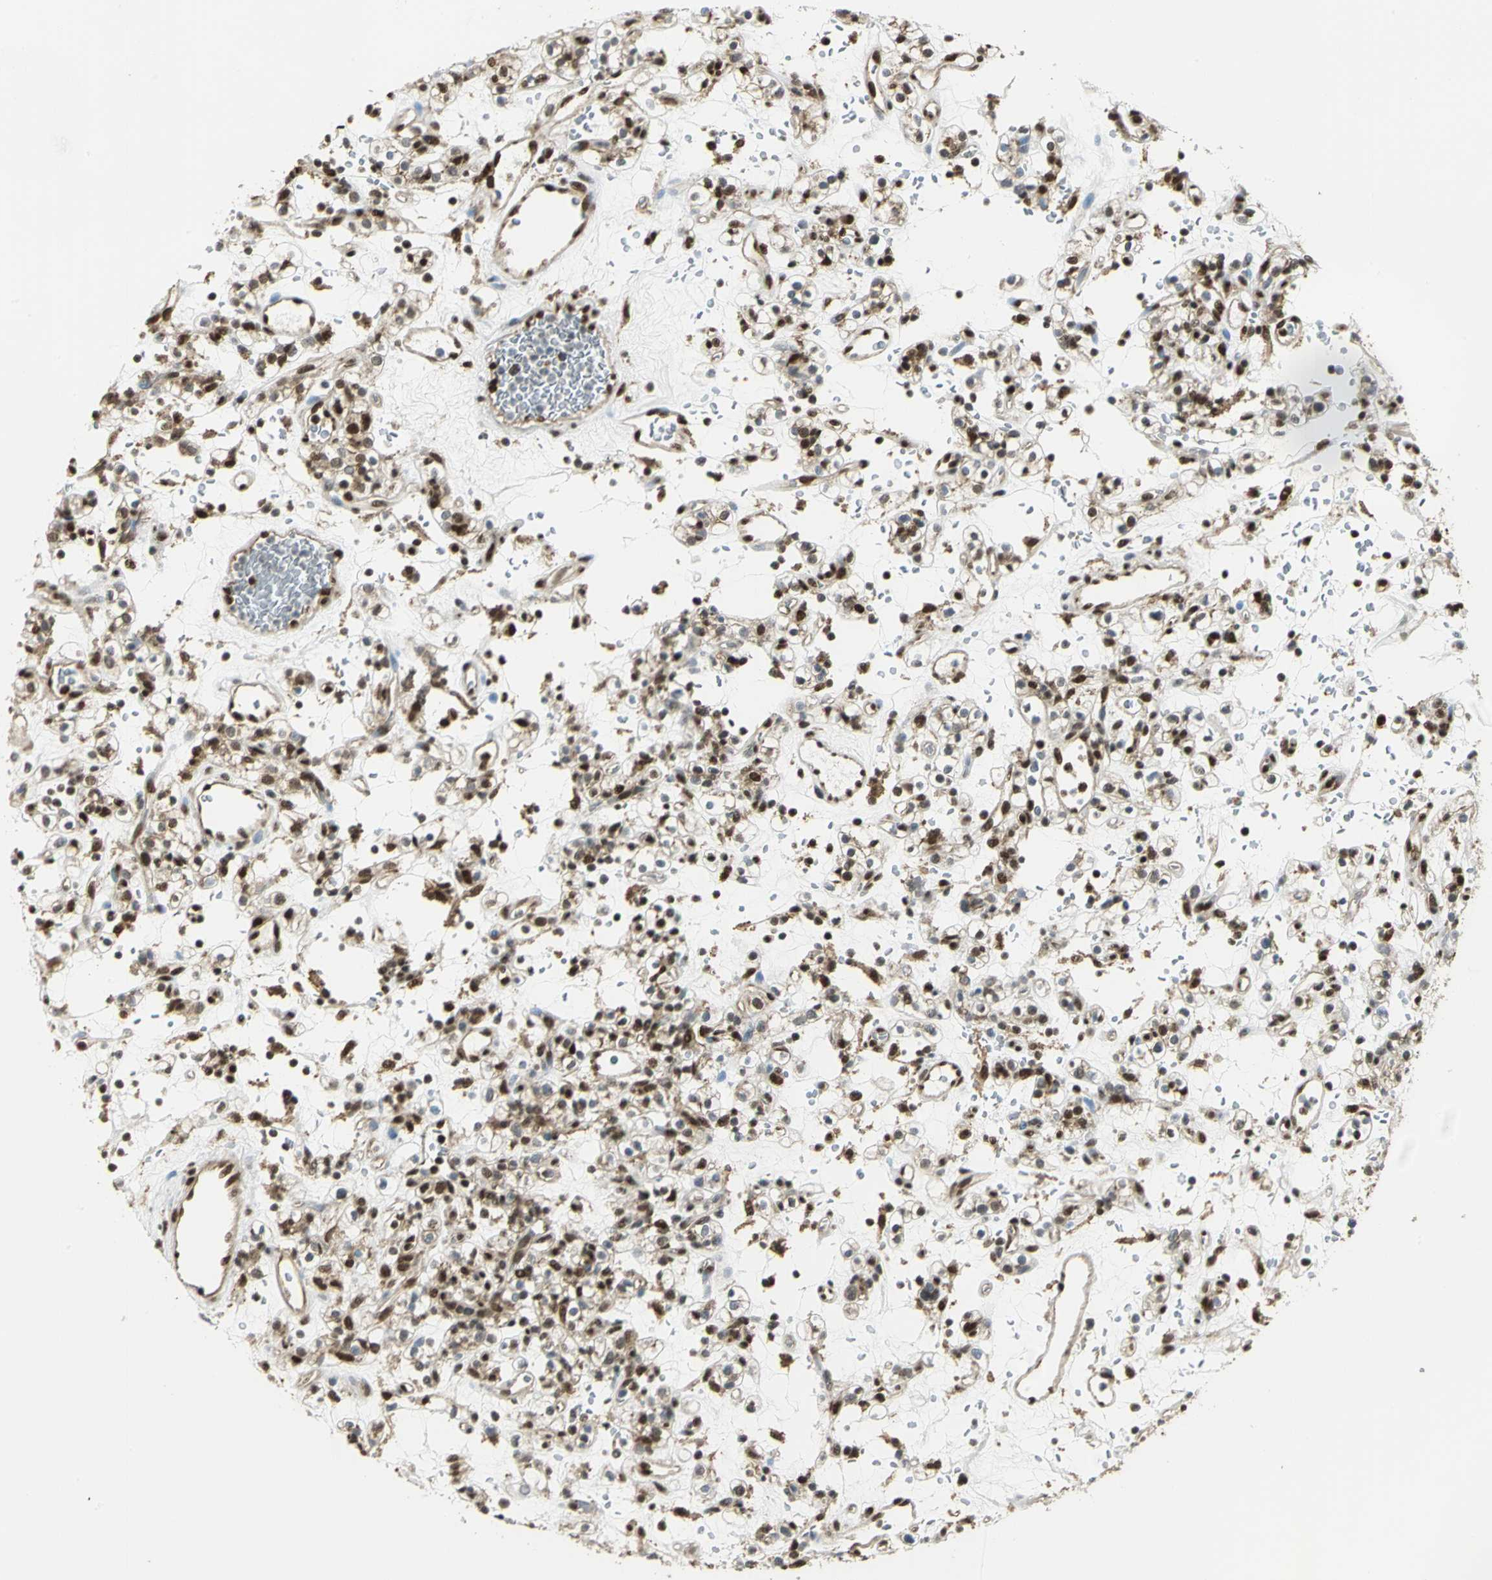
{"staining": {"intensity": "moderate", "quantity": ">75%", "location": "nuclear"}, "tissue": "renal cancer", "cell_type": "Tumor cells", "image_type": "cancer", "snomed": [{"axis": "morphology", "description": "Normal tissue, NOS"}, {"axis": "morphology", "description": "Adenocarcinoma, NOS"}, {"axis": "topography", "description": "Kidney"}], "caption": "A high-resolution image shows immunohistochemistry (IHC) staining of renal cancer (adenocarcinoma), which shows moderate nuclear positivity in about >75% of tumor cells.", "gene": "DDX5", "patient": {"sex": "female", "age": 72}}